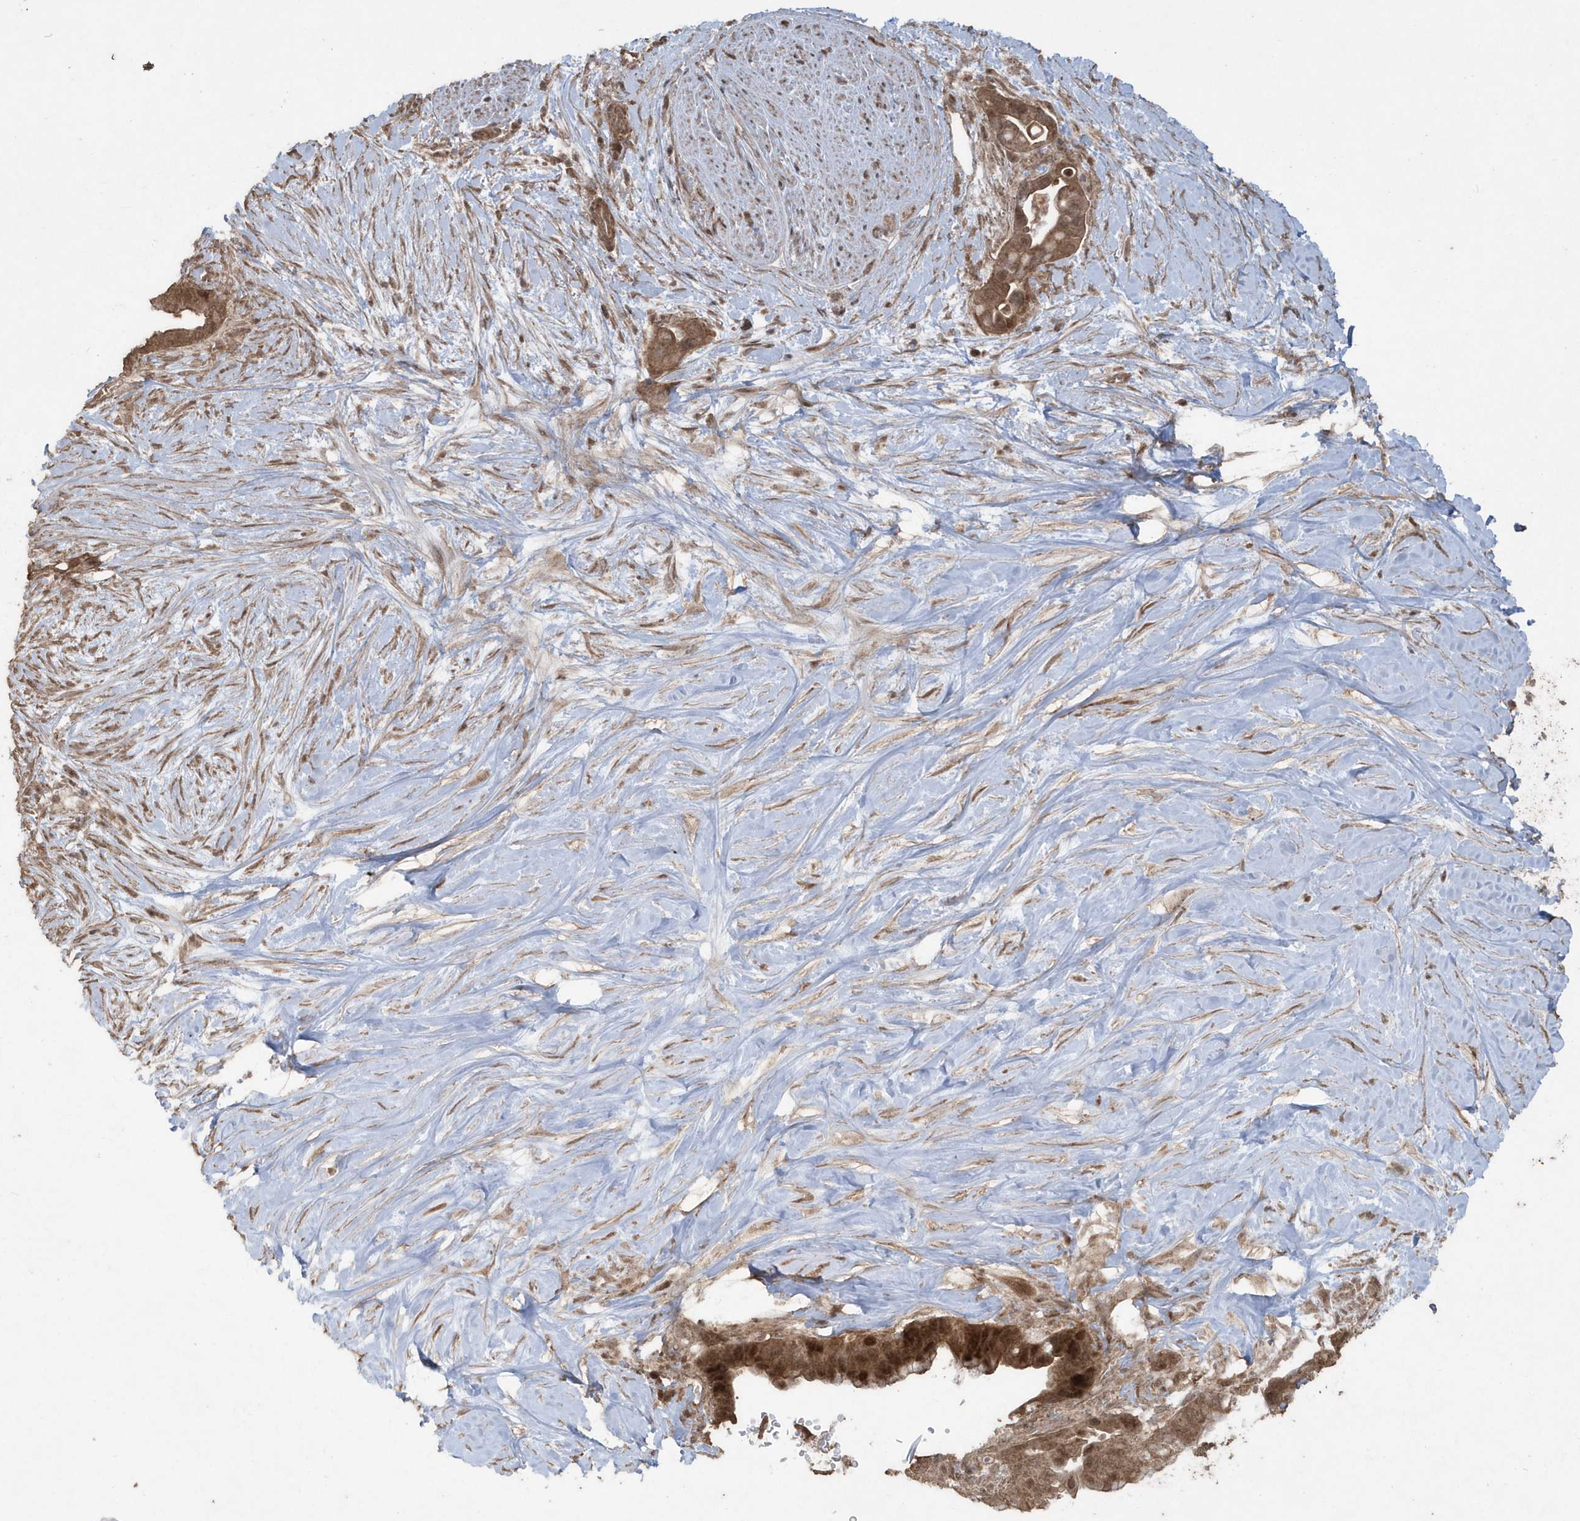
{"staining": {"intensity": "moderate", "quantity": ">75%", "location": "cytoplasmic/membranous,nuclear"}, "tissue": "pancreatic cancer", "cell_type": "Tumor cells", "image_type": "cancer", "snomed": [{"axis": "morphology", "description": "Adenocarcinoma, NOS"}, {"axis": "topography", "description": "Pancreas"}], "caption": "A micrograph of pancreatic cancer (adenocarcinoma) stained for a protein demonstrates moderate cytoplasmic/membranous and nuclear brown staining in tumor cells.", "gene": "PAXBP1", "patient": {"sex": "female", "age": 72}}